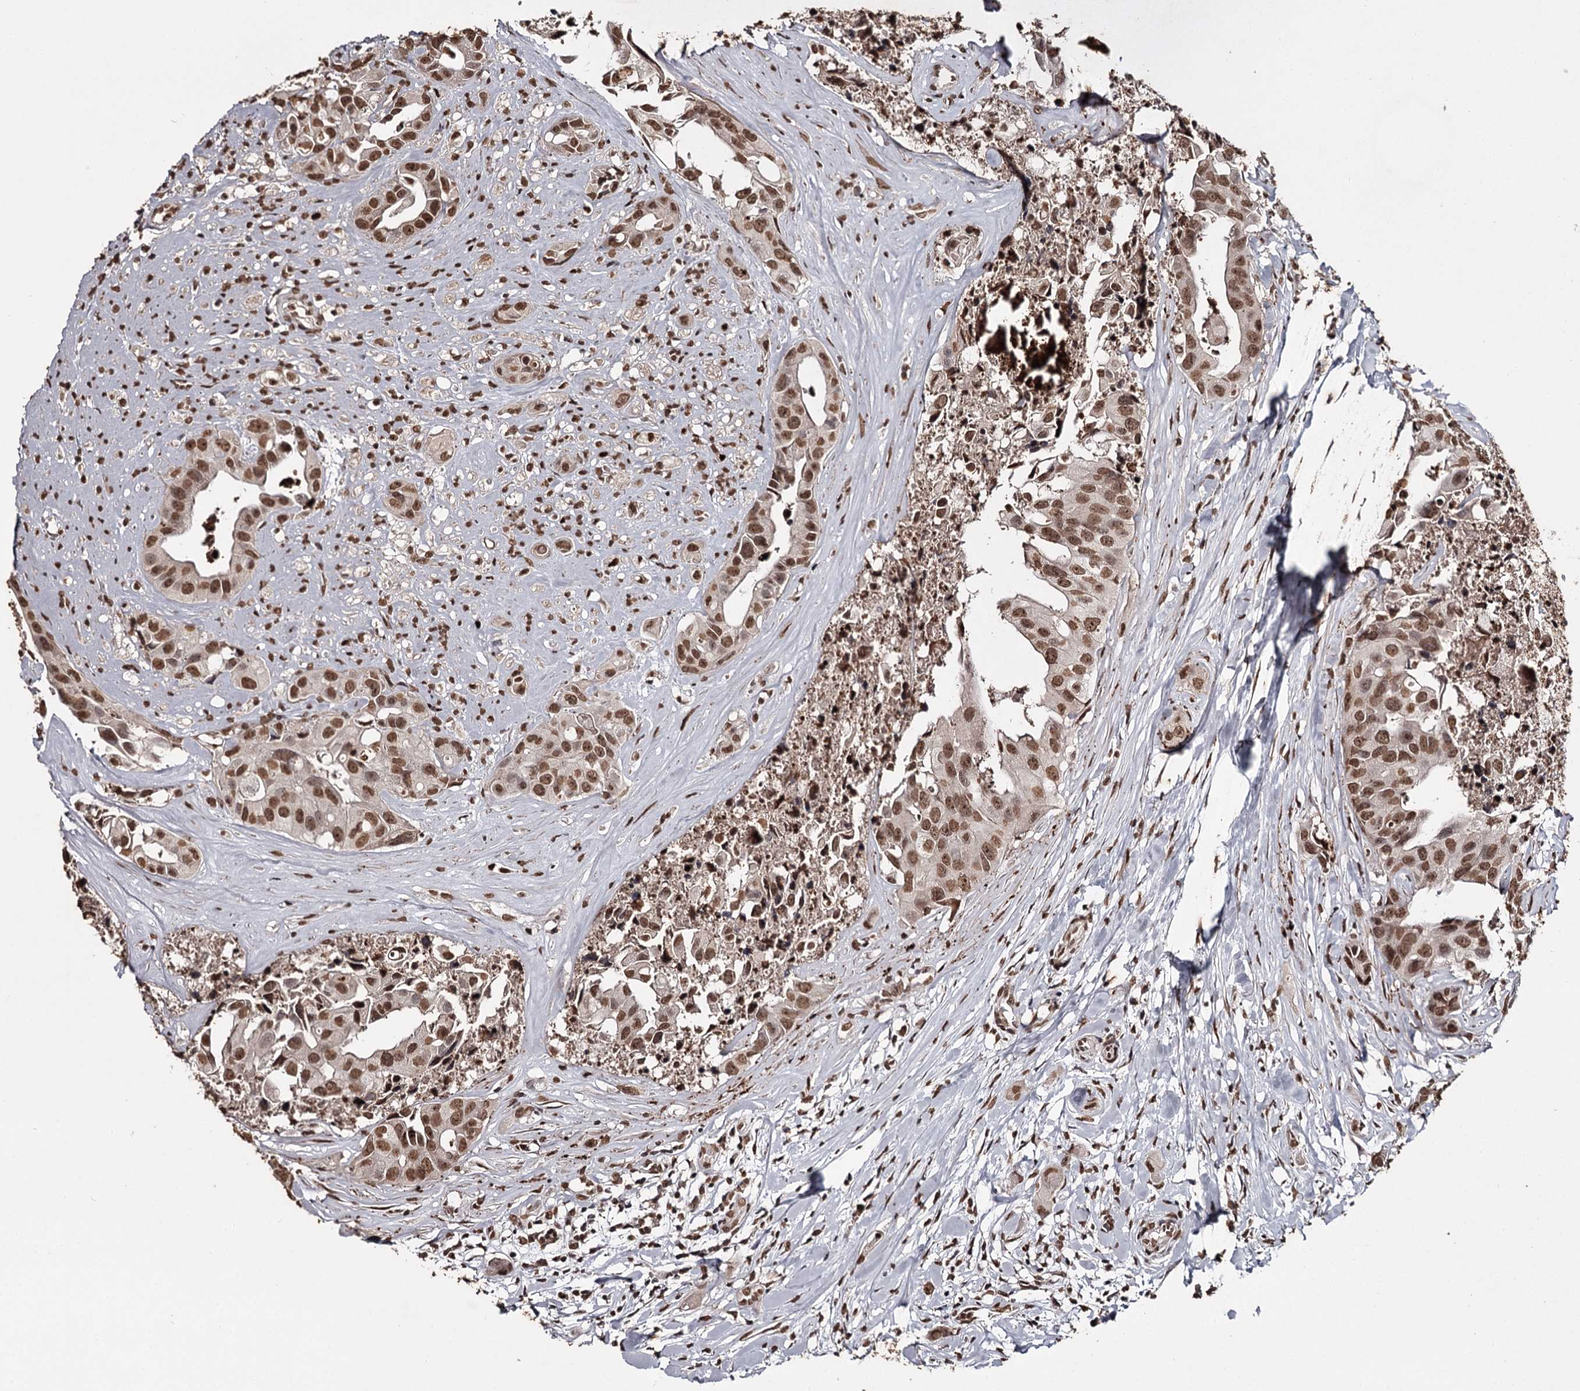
{"staining": {"intensity": "strong", "quantity": ">75%", "location": "nuclear"}, "tissue": "head and neck cancer", "cell_type": "Tumor cells", "image_type": "cancer", "snomed": [{"axis": "morphology", "description": "Adenocarcinoma, NOS"}, {"axis": "morphology", "description": "Adenocarcinoma, metastatic, NOS"}, {"axis": "topography", "description": "Head-Neck"}], "caption": "DAB (3,3'-diaminobenzidine) immunohistochemical staining of human metastatic adenocarcinoma (head and neck) demonstrates strong nuclear protein staining in approximately >75% of tumor cells.", "gene": "THYN1", "patient": {"sex": "male", "age": 75}}